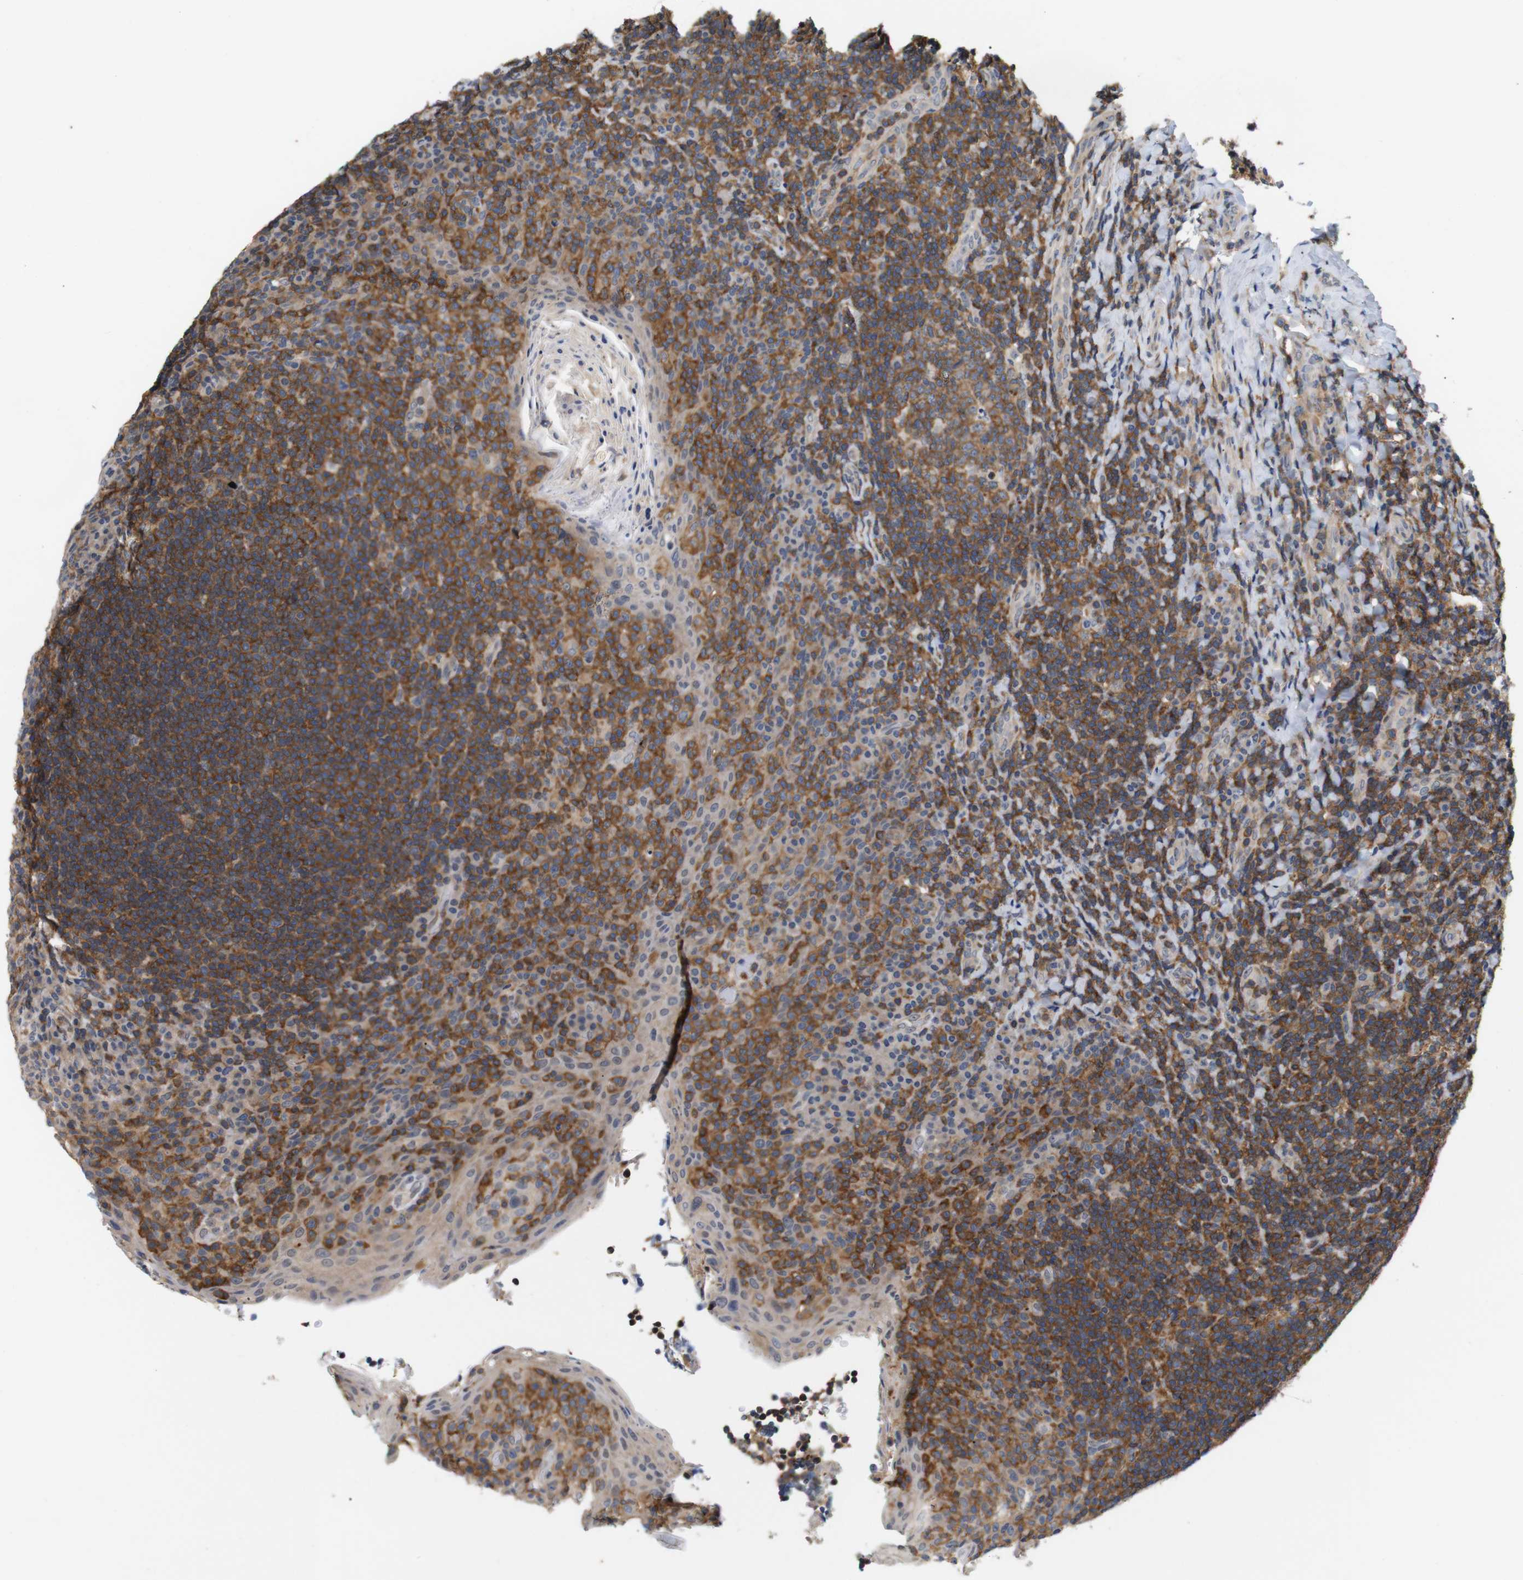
{"staining": {"intensity": "moderate", "quantity": ">75%", "location": "cytoplasmic/membranous"}, "tissue": "tonsil", "cell_type": "Germinal center cells", "image_type": "normal", "snomed": [{"axis": "morphology", "description": "Normal tissue, NOS"}, {"axis": "topography", "description": "Tonsil"}], "caption": "A medium amount of moderate cytoplasmic/membranous expression is appreciated in approximately >75% of germinal center cells in normal tonsil. (IHC, brightfield microscopy, high magnification).", "gene": "BRWD3", "patient": {"sex": "male", "age": 17}}